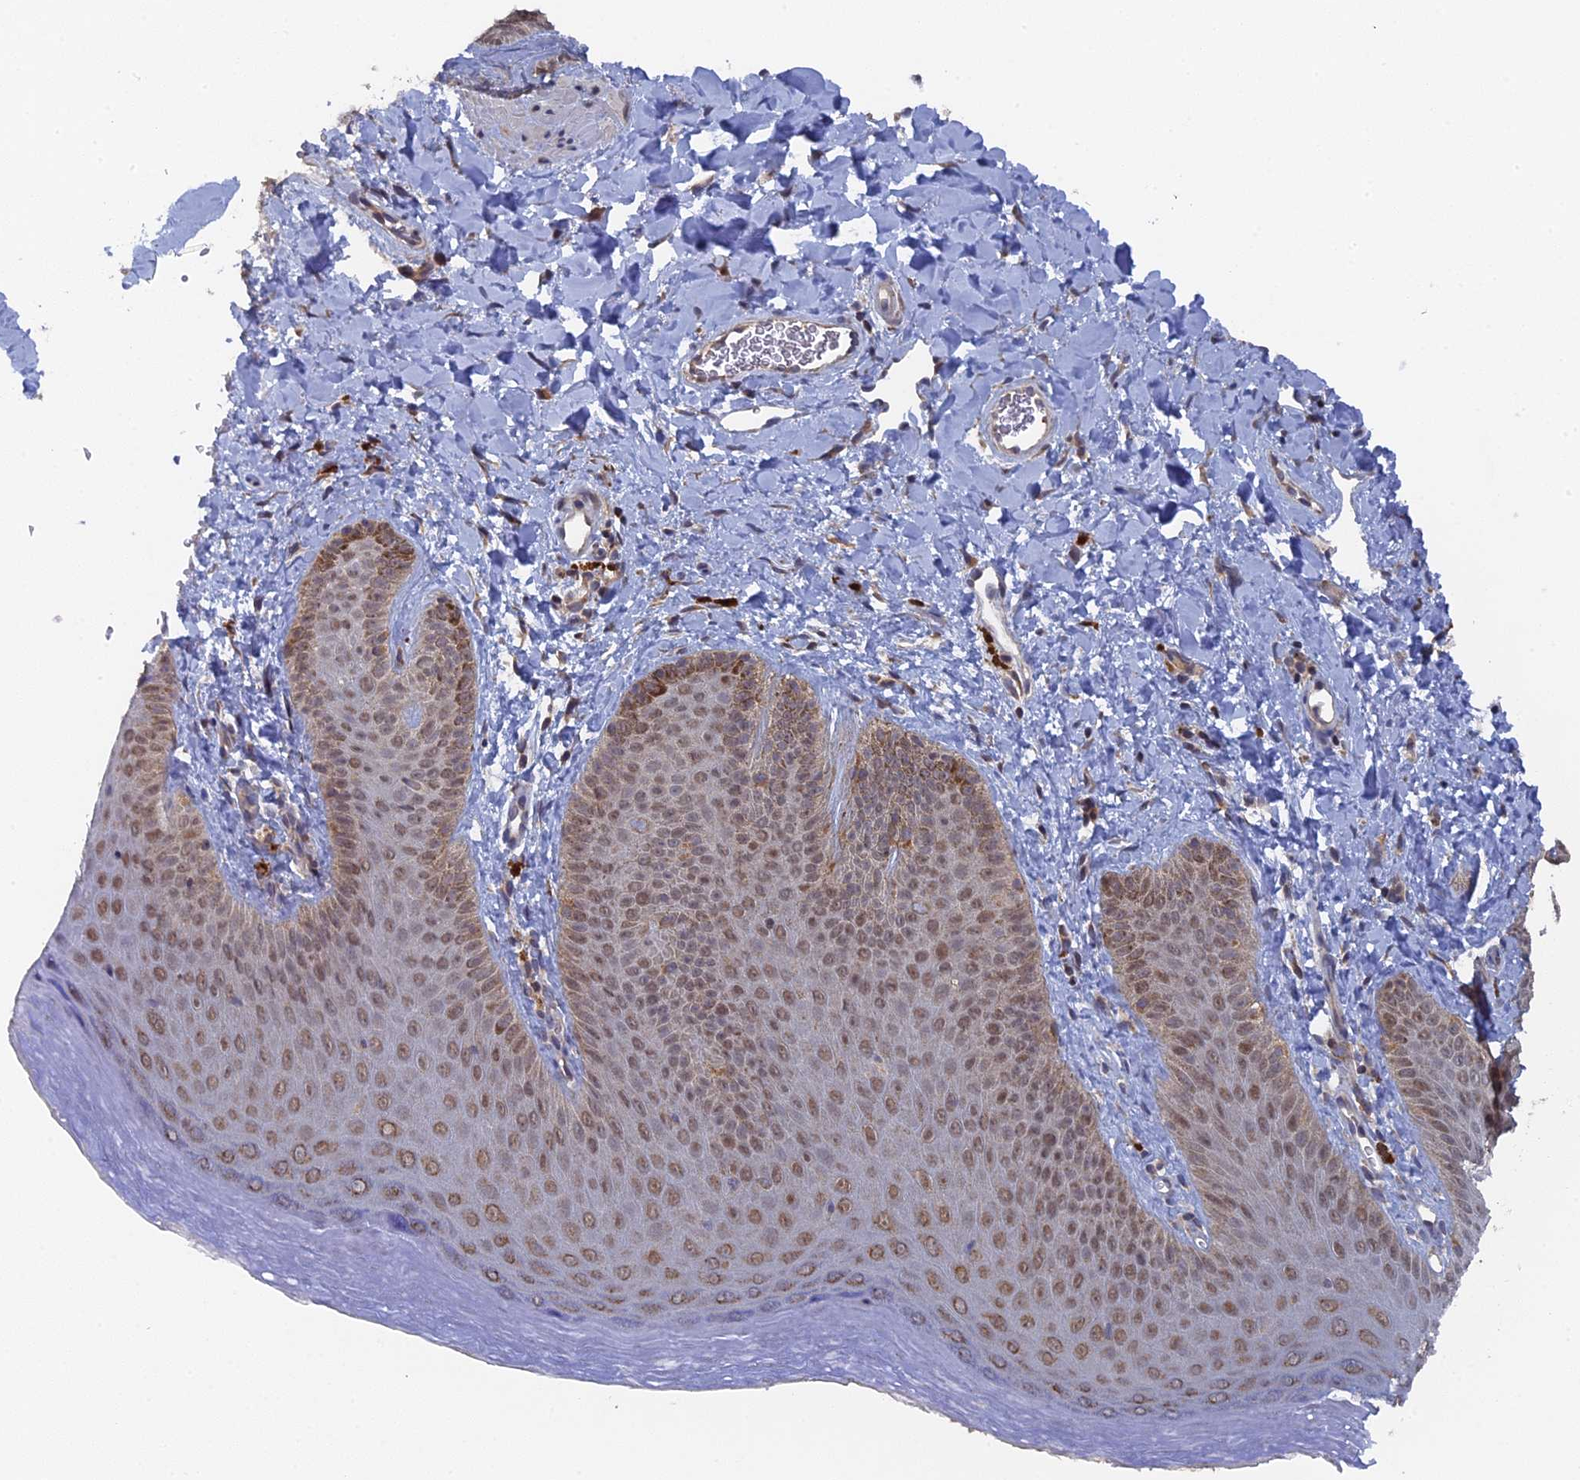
{"staining": {"intensity": "moderate", "quantity": "25%-75%", "location": "nuclear"}, "tissue": "skin", "cell_type": "Epidermal cells", "image_type": "normal", "snomed": [{"axis": "morphology", "description": "Normal tissue, NOS"}, {"axis": "morphology", "description": "Neoplasm, malignant, NOS"}, {"axis": "topography", "description": "Anal"}], "caption": "Skin stained with DAB (3,3'-diaminobenzidine) immunohistochemistry reveals medium levels of moderate nuclear positivity in approximately 25%-75% of epidermal cells. Nuclei are stained in blue.", "gene": "MIGA2", "patient": {"sex": "male", "age": 47}}